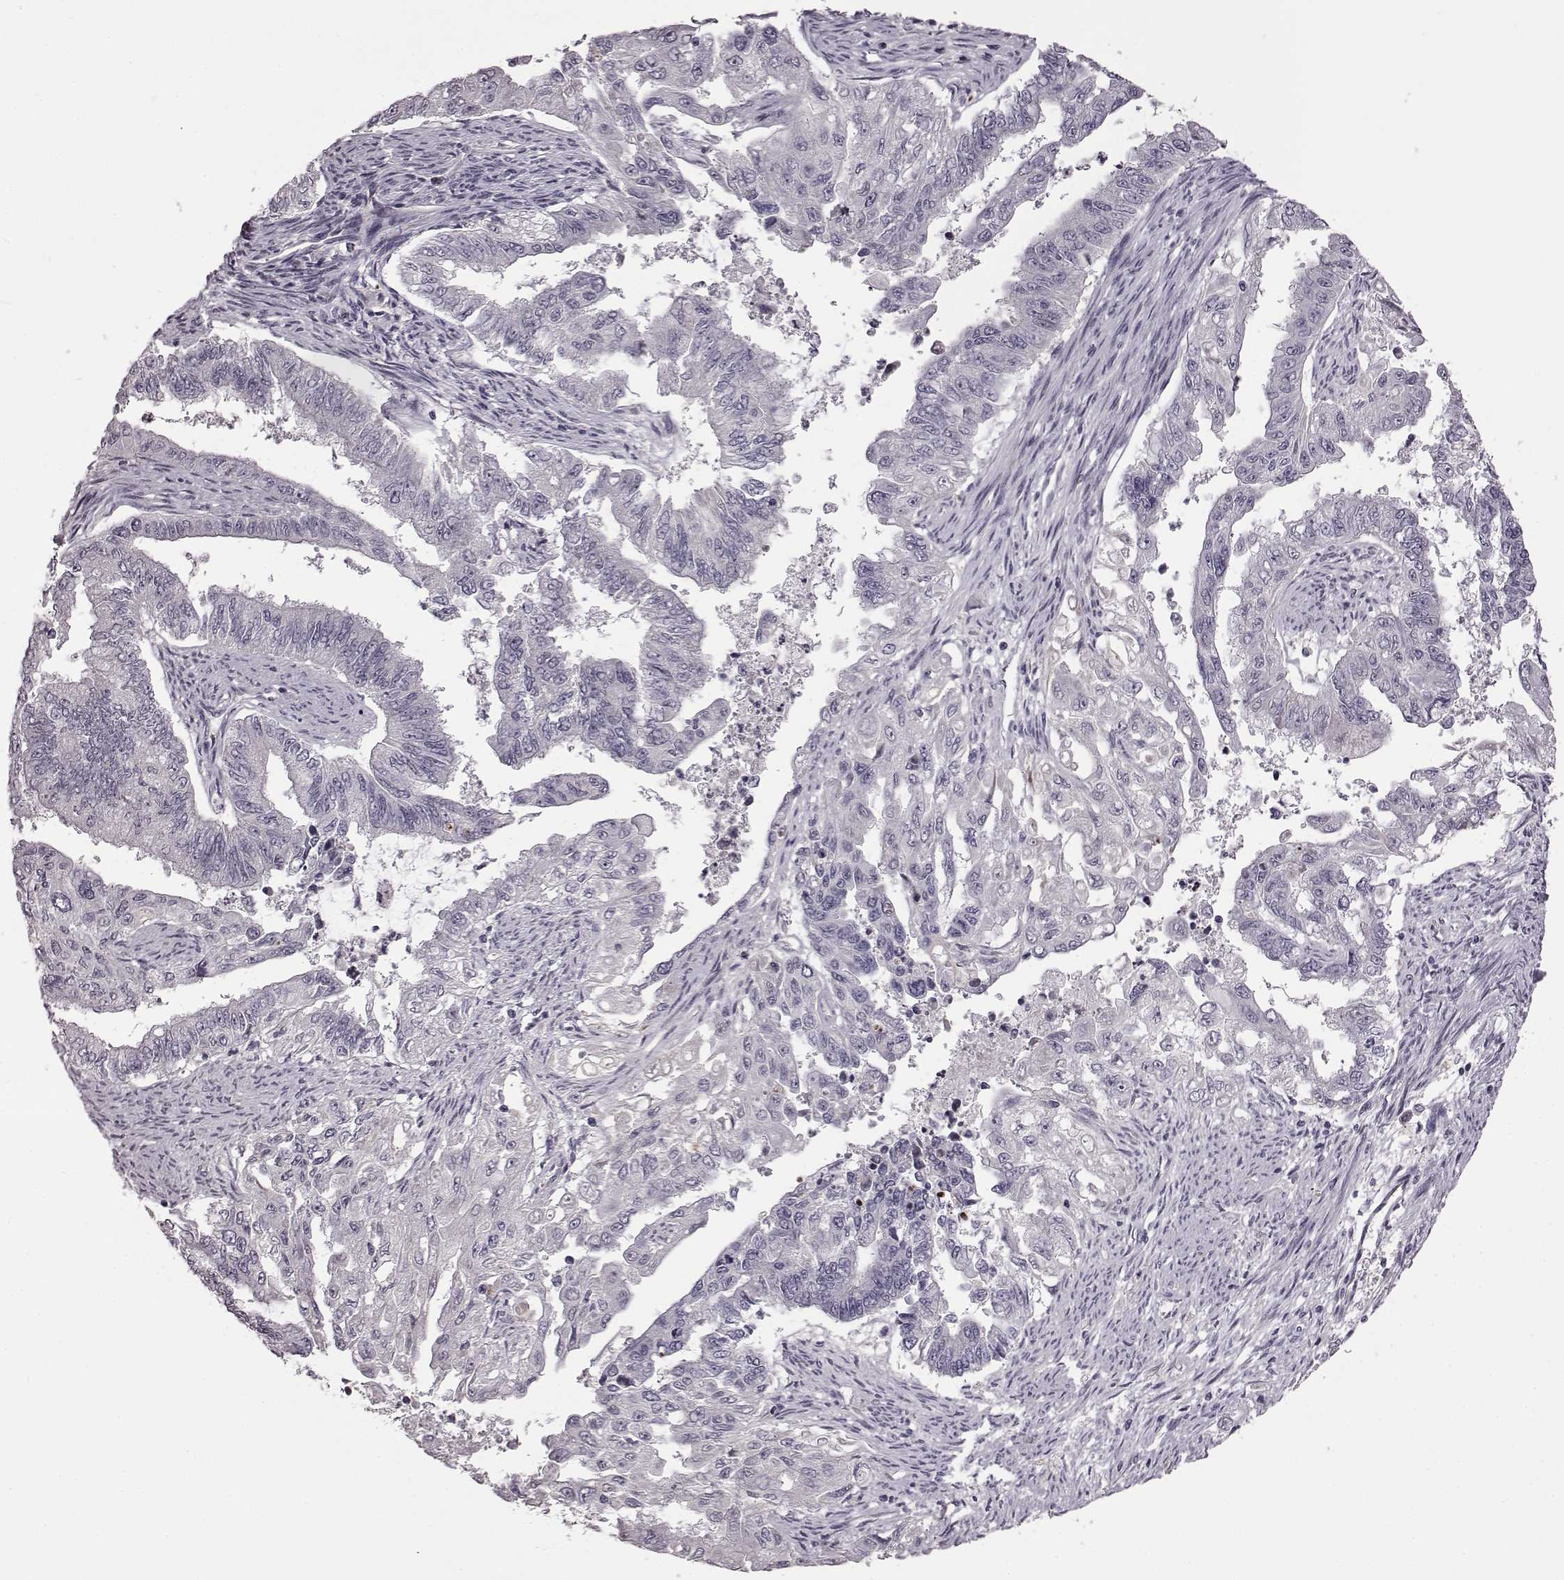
{"staining": {"intensity": "negative", "quantity": "none", "location": "none"}, "tissue": "endometrial cancer", "cell_type": "Tumor cells", "image_type": "cancer", "snomed": [{"axis": "morphology", "description": "Adenocarcinoma, NOS"}, {"axis": "topography", "description": "Uterus"}], "caption": "Human endometrial cancer stained for a protein using immunohistochemistry reveals no staining in tumor cells.", "gene": "GAL", "patient": {"sex": "female", "age": 59}}